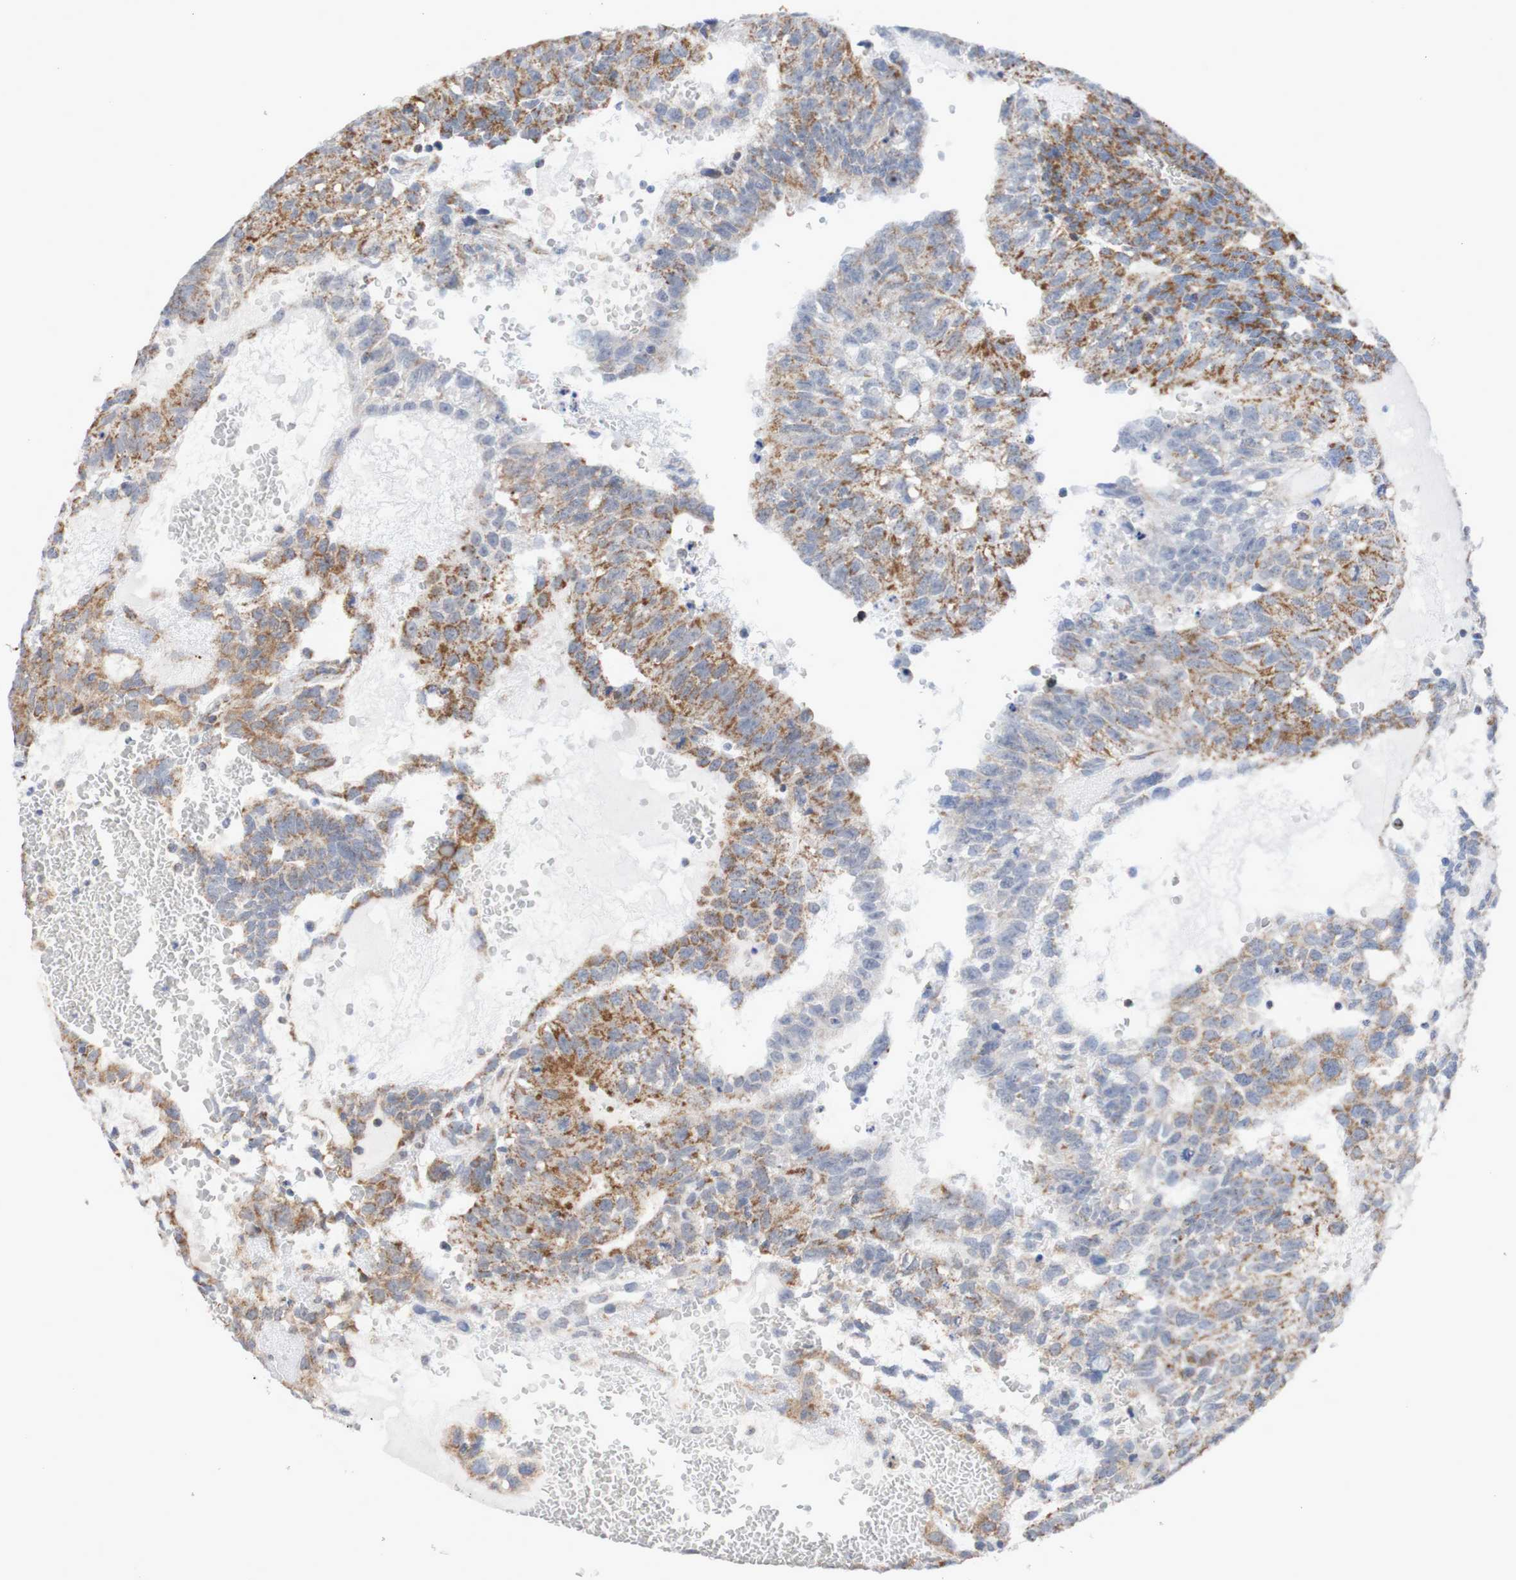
{"staining": {"intensity": "strong", "quantity": "25%-75%", "location": "cytoplasmic/membranous"}, "tissue": "testis cancer", "cell_type": "Tumor cells", "image_type": "cancer", "snomed": [{"axis": "morphology", "description": "Seminoma, NOS"}, {"axis": "morphology", "description": "Carcinoma, Embryonal, NOS"}, {"axis": "topography", "description": "Testis"}], "caption": "Human testis cancer (embryonal carcinoma) stained with a brown dye reveals strong cytoplasmic/membranous positive positivity in about 25%-75% of tumor cells.", "gene": "DVL1", "patient": {"sex": "male", "age": 52}}